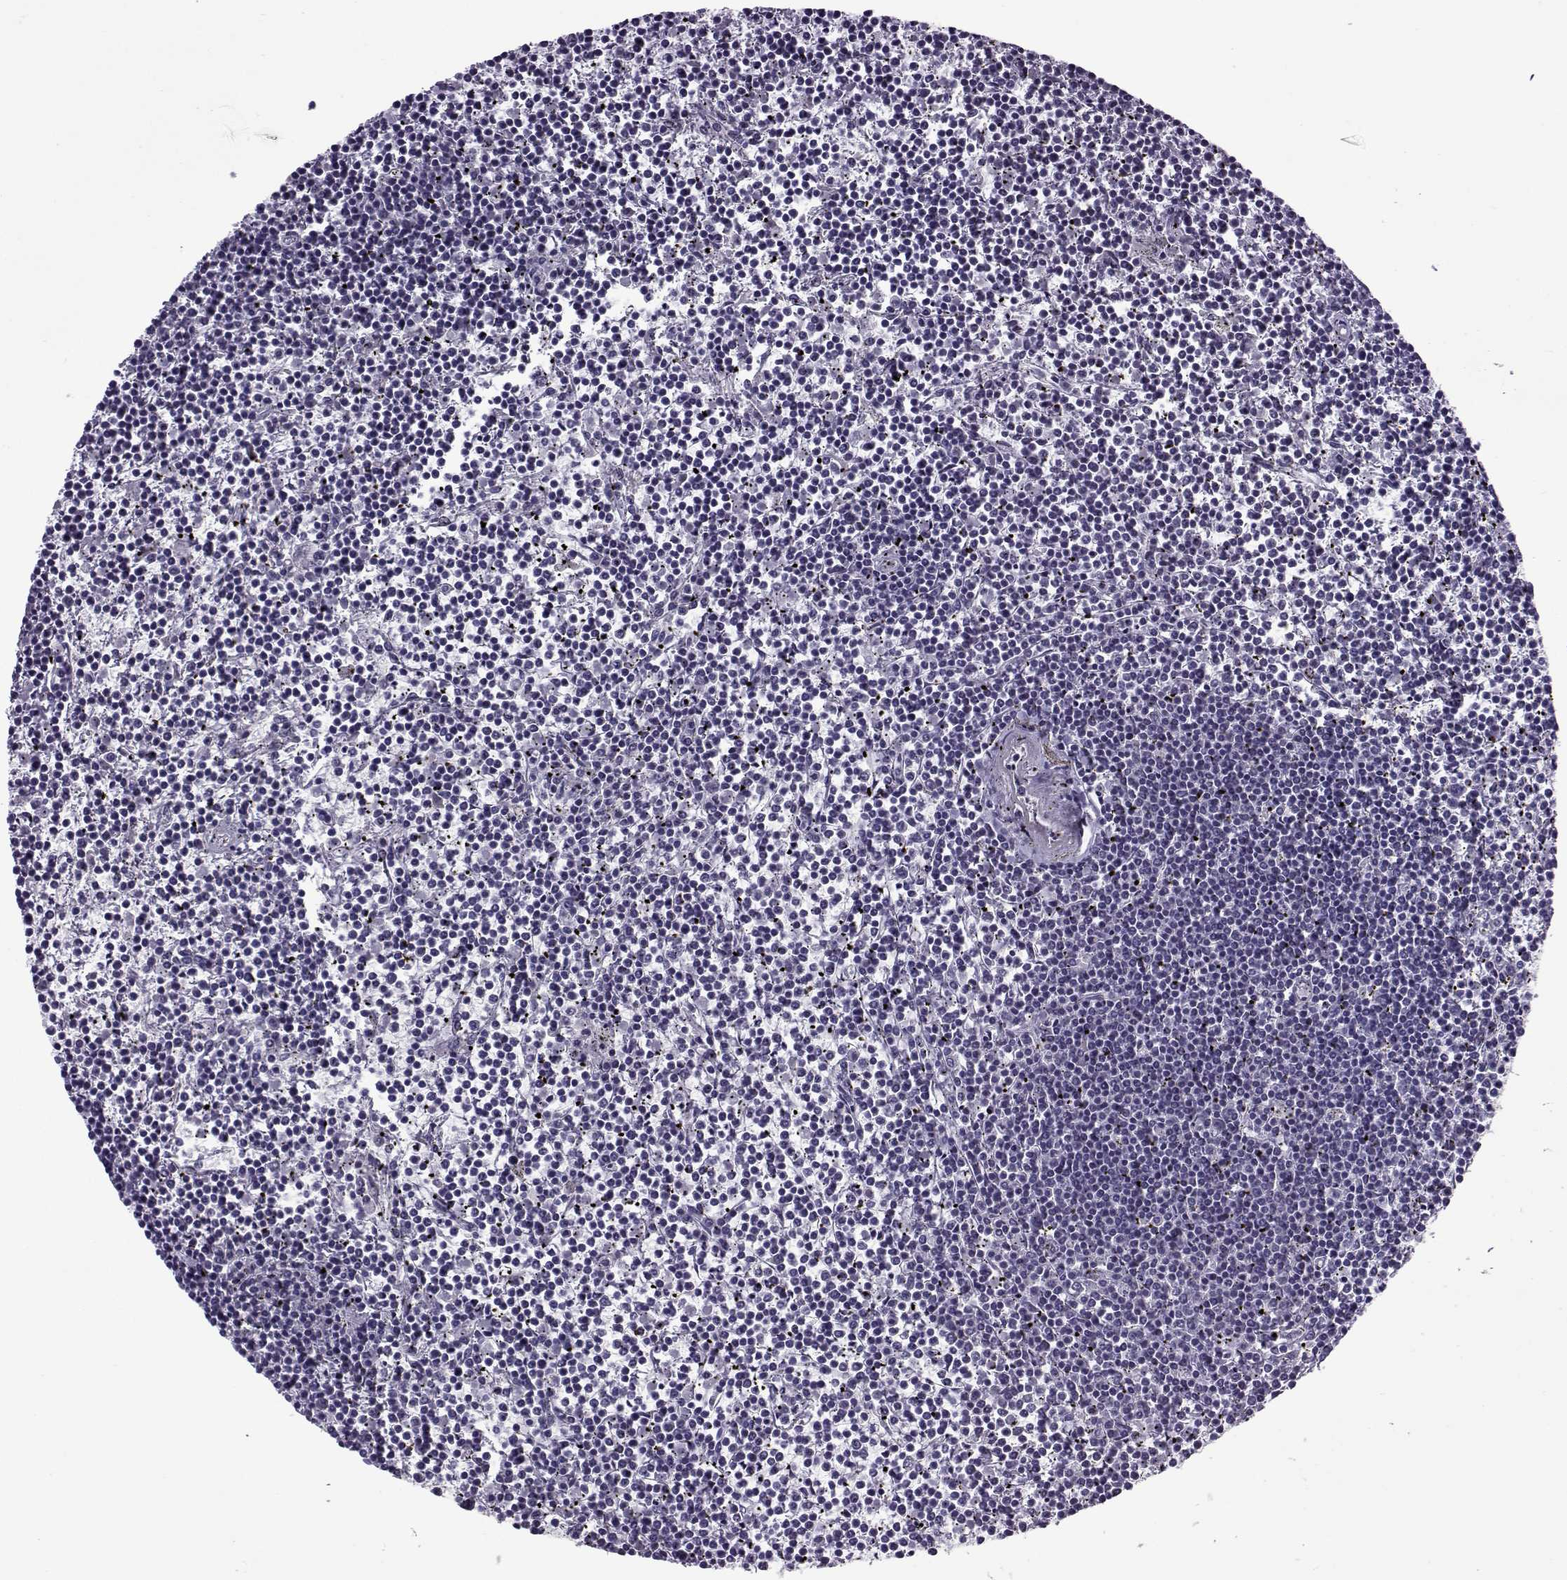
{"staining": {"intensity": "negative", "quantity": "none", "location": "none"}, "tissue": "lymphoma", "cell_type": "Tumor cells", "image_type": "cancer", "snomed": [{"axis": "morphology", "description": "Malignant lymphoma, non-Hodgkin's type, Low grade"}, {"axis": "topography", "description": "Spleen"}], "caption": "High magnification brightfield microscopy of low-grade malignant lymphoma, non-Hodgkin's type stained with DAB (brown) and counterstained with hematoxylin (blue): tumor cells show no significant staining.", "gene": "OIP5", "patient": {"sex": "female", "age": 19}}